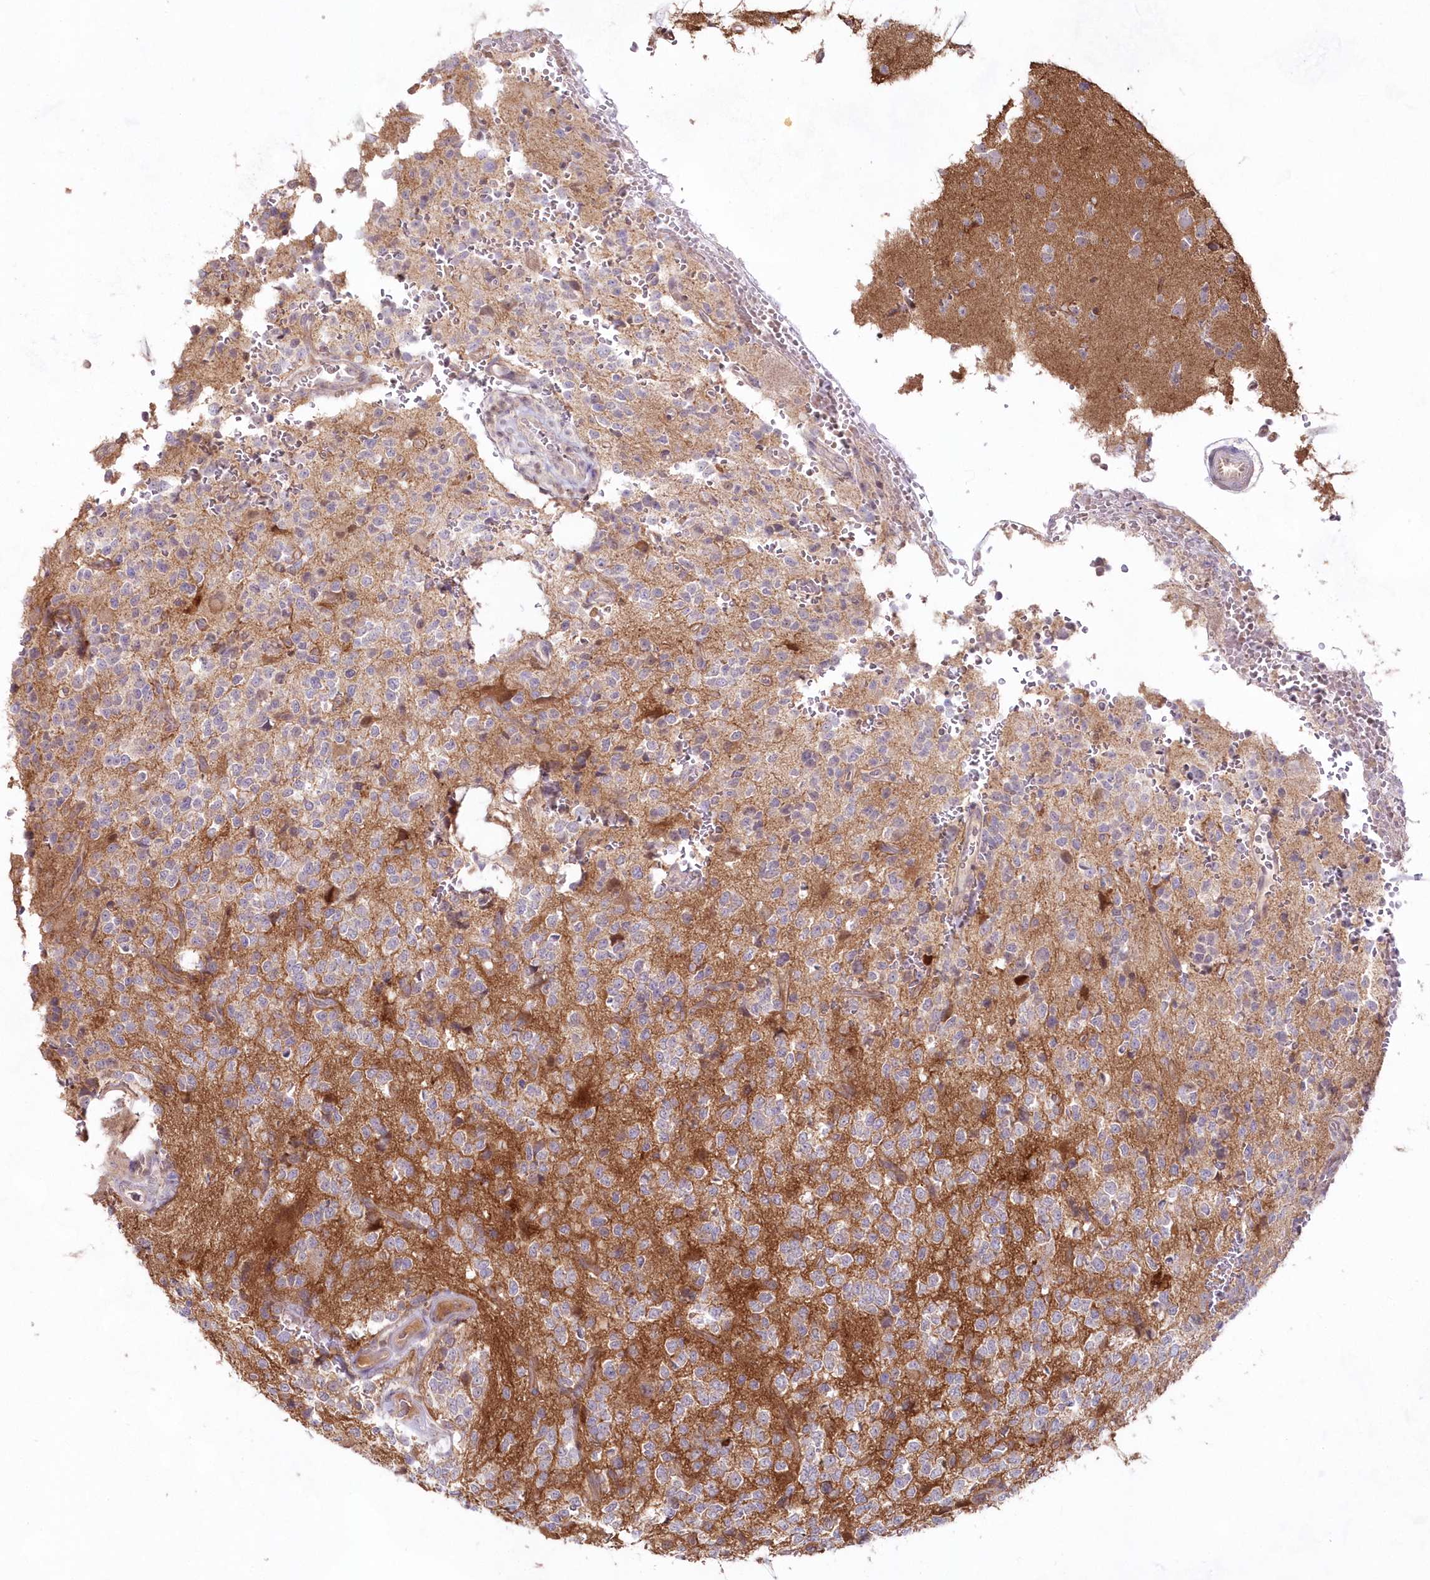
{"staining": {"intensity": "moderate", "quantity": "25%-75%", "location": "cytoplasmic/membranous"}, "tissue": "glioma", "cell_type": "Tumor cells", "image_type": "cancer", "snomed": [{"axis": "morphology", "description": "Glioma, malignant, High grade"}, {"axis": "topography", "description": "Brain"}], "caption": "Immunohistochemical staining of malignant glioma (high-grade) shows moderate cytoplasmic/membranous protein positivity in approximately 25%-75% of tumor cells. The protein is shown in brown color, while the nuclei are stained blue.", "gene": "IMPA1", "patient": {"sex": "female", "age": 62}}